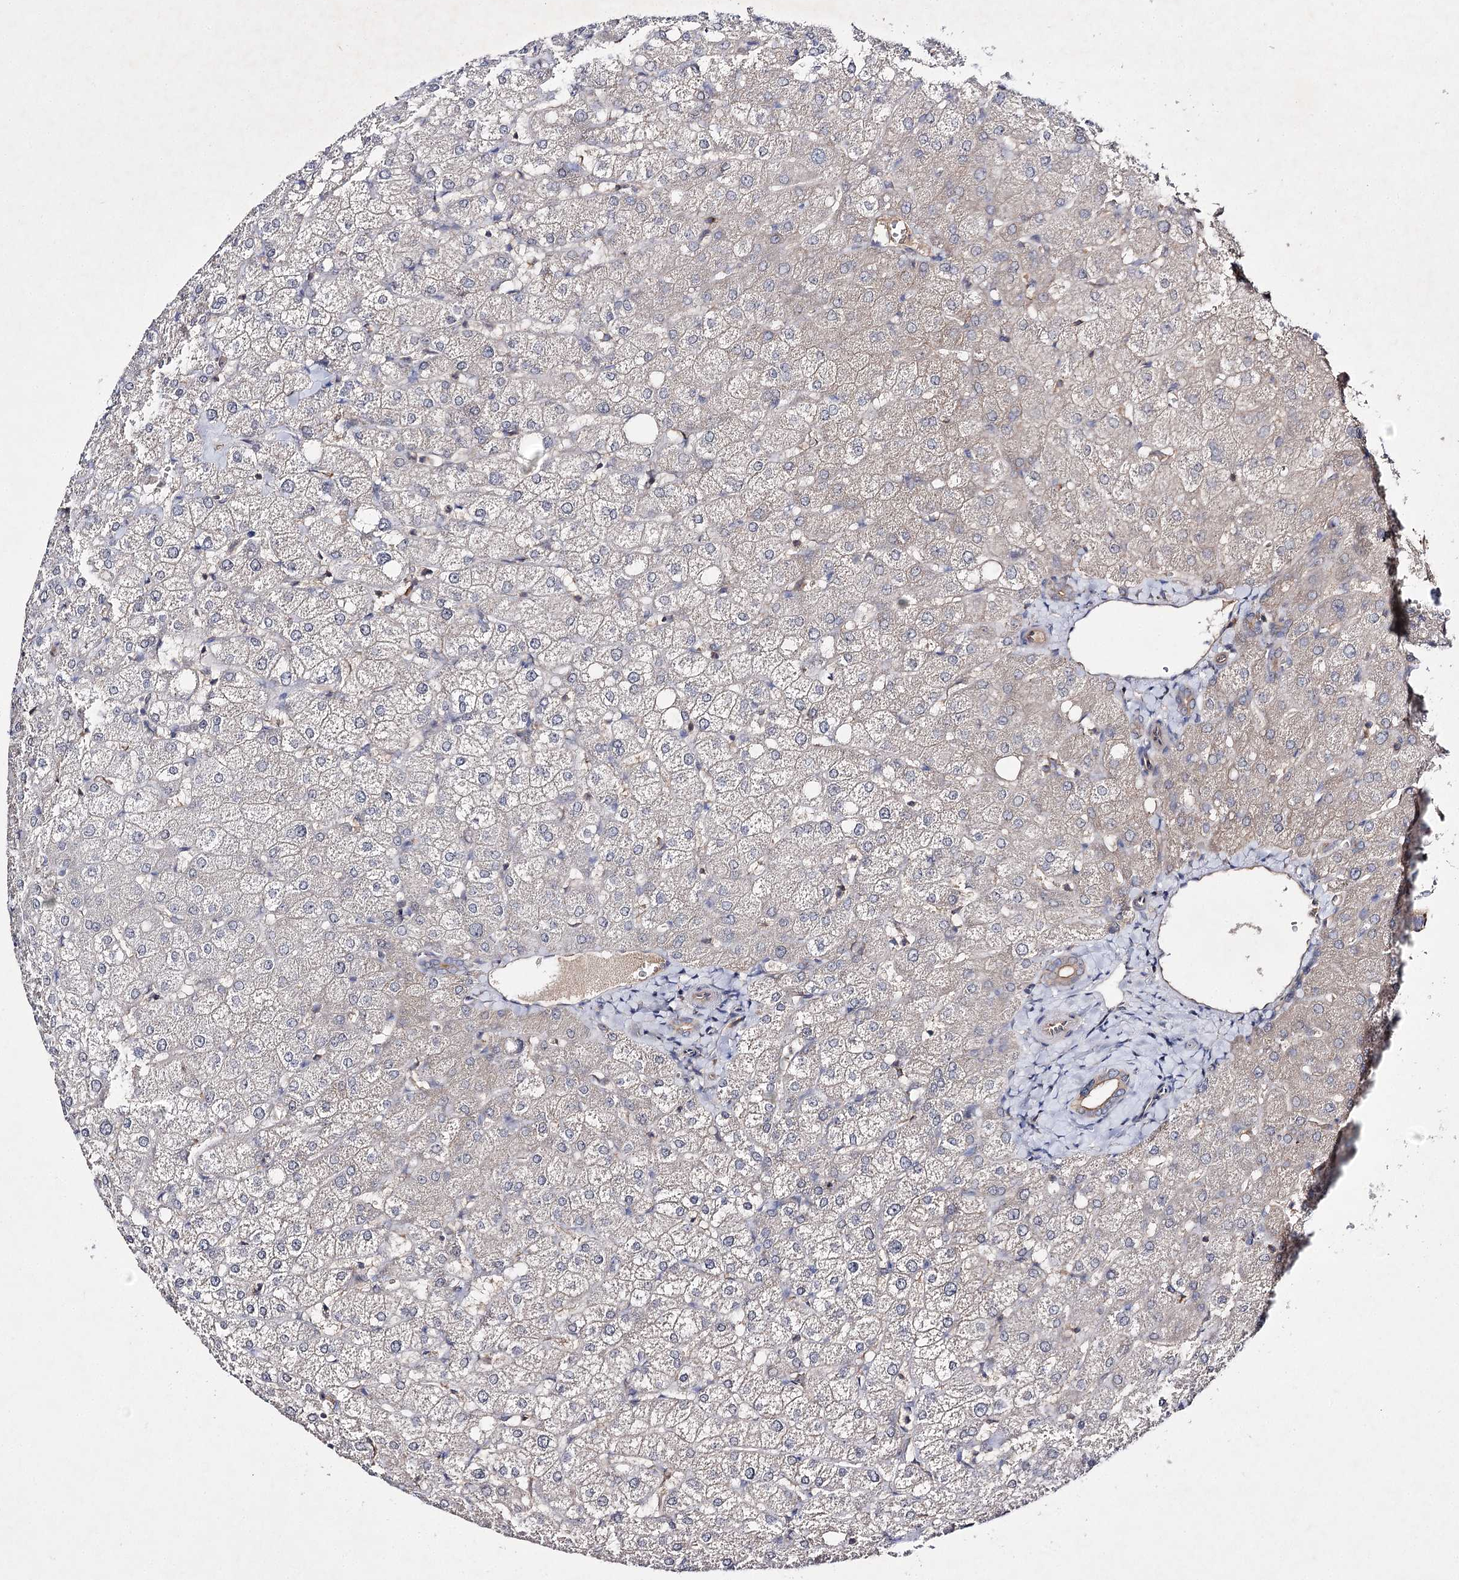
{"staining": {"intensity": "negative", "quantity": "none", "location": "none"}, "tissue": "liver", "cell_type": "Cholangiocytes", "image_type": "normal", "snomed": [{"axis": "morphology", "description": "Normal tissue, NOS"}, {"axis": "topography", "description": "Liver"}], "caption": "A photomicrograph of liver stained for a protein exhibits no brown staining in cholangiocytes.", "gene": "BCR", "patient": {"sex": "female", "age": 54}}